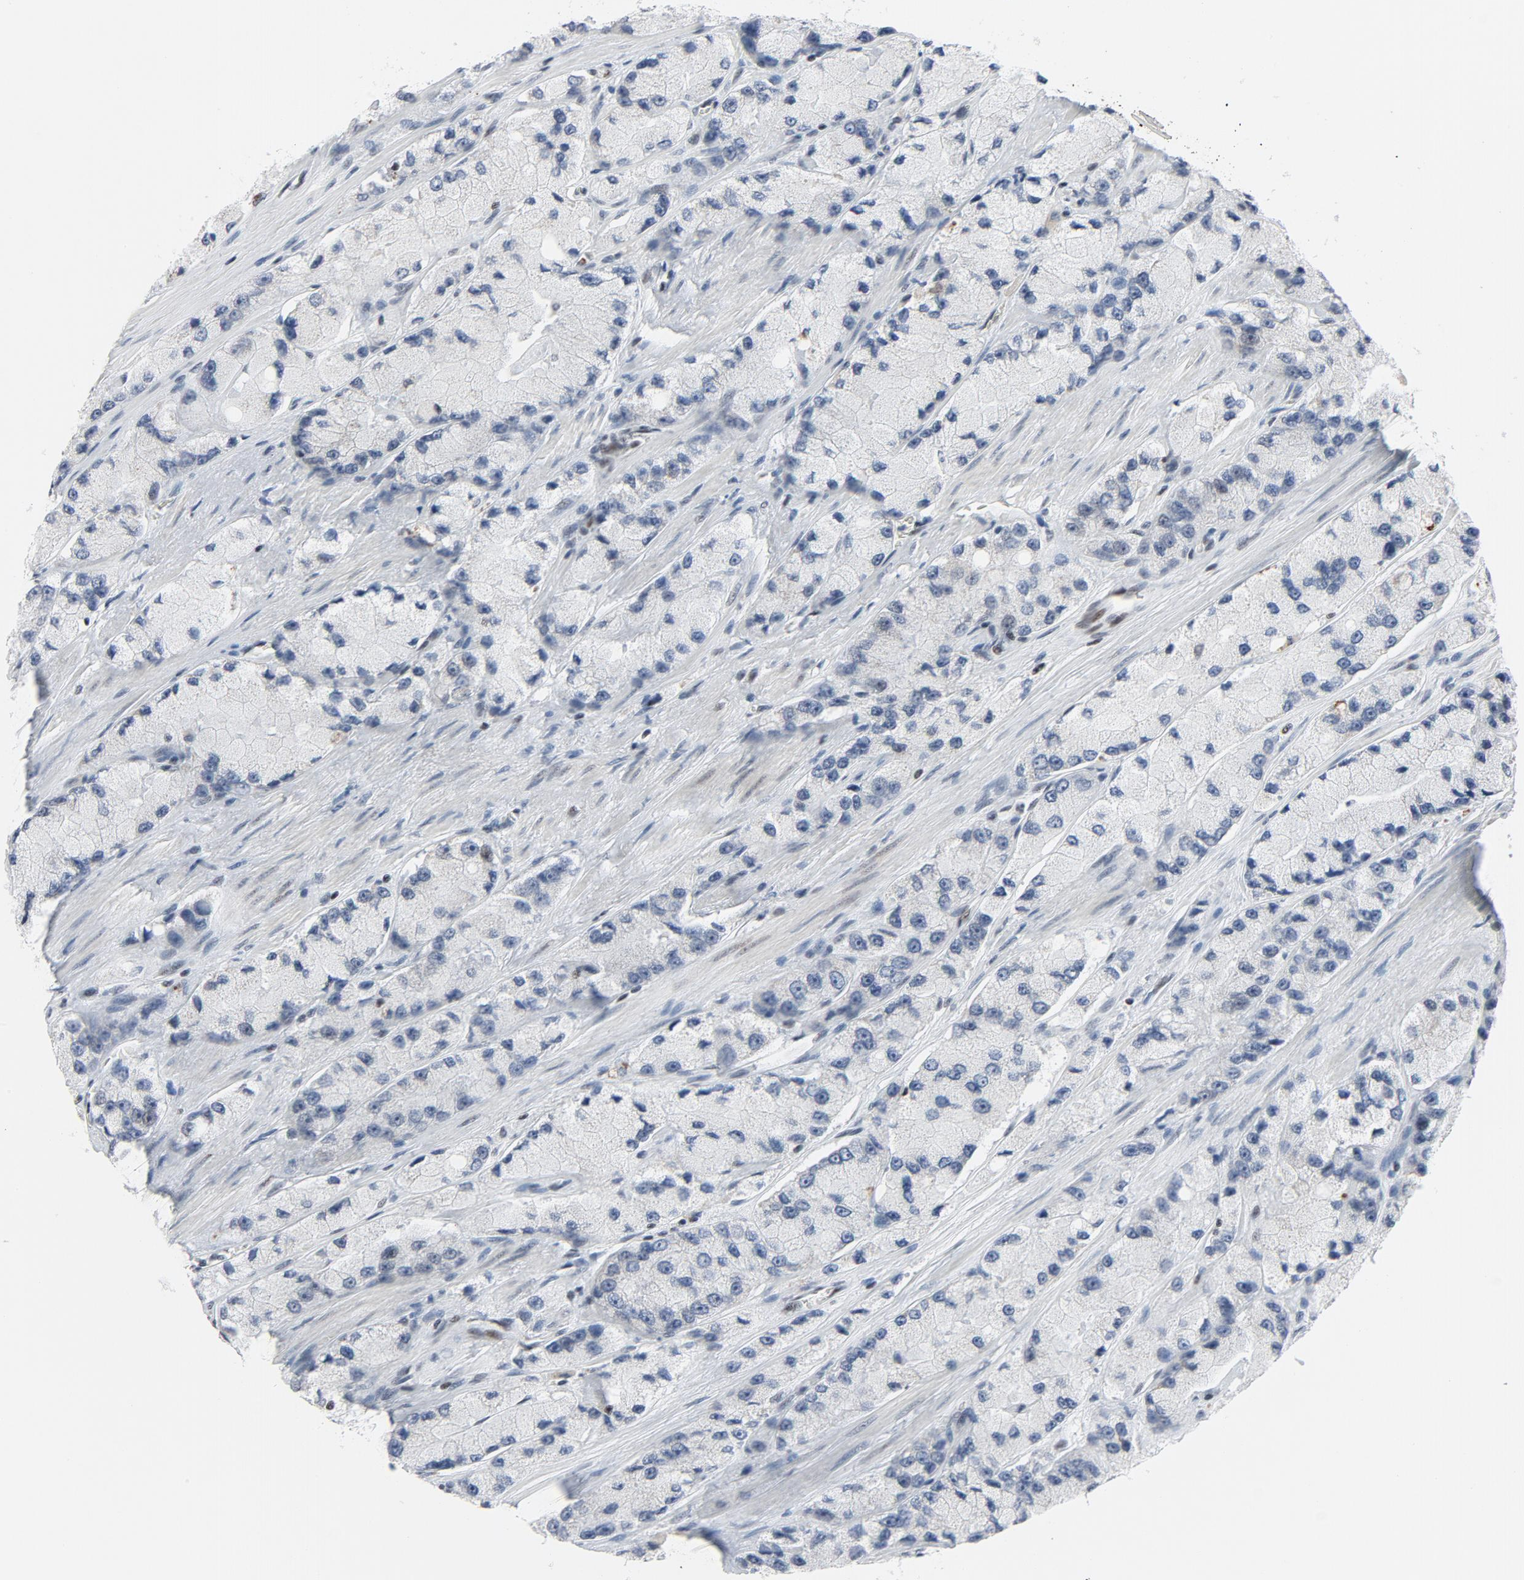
{"staining": {"intensity": "negative", "quantity": "none", "location": "none"}, "tissue": "prostate cancer", "cell_type": "Tumor cells", "image_type": "cancer", "snomed": [{"axis": "morphology", "description": "Adenocarcinoma, Low grade"}, {"axis": "topography", "description": "Prostate"}], "caption": "IHC of prostate cancer shows no expression in tumor cells.", "gene": "GABPA", "patient": {"sex": "male", "age": 60}}